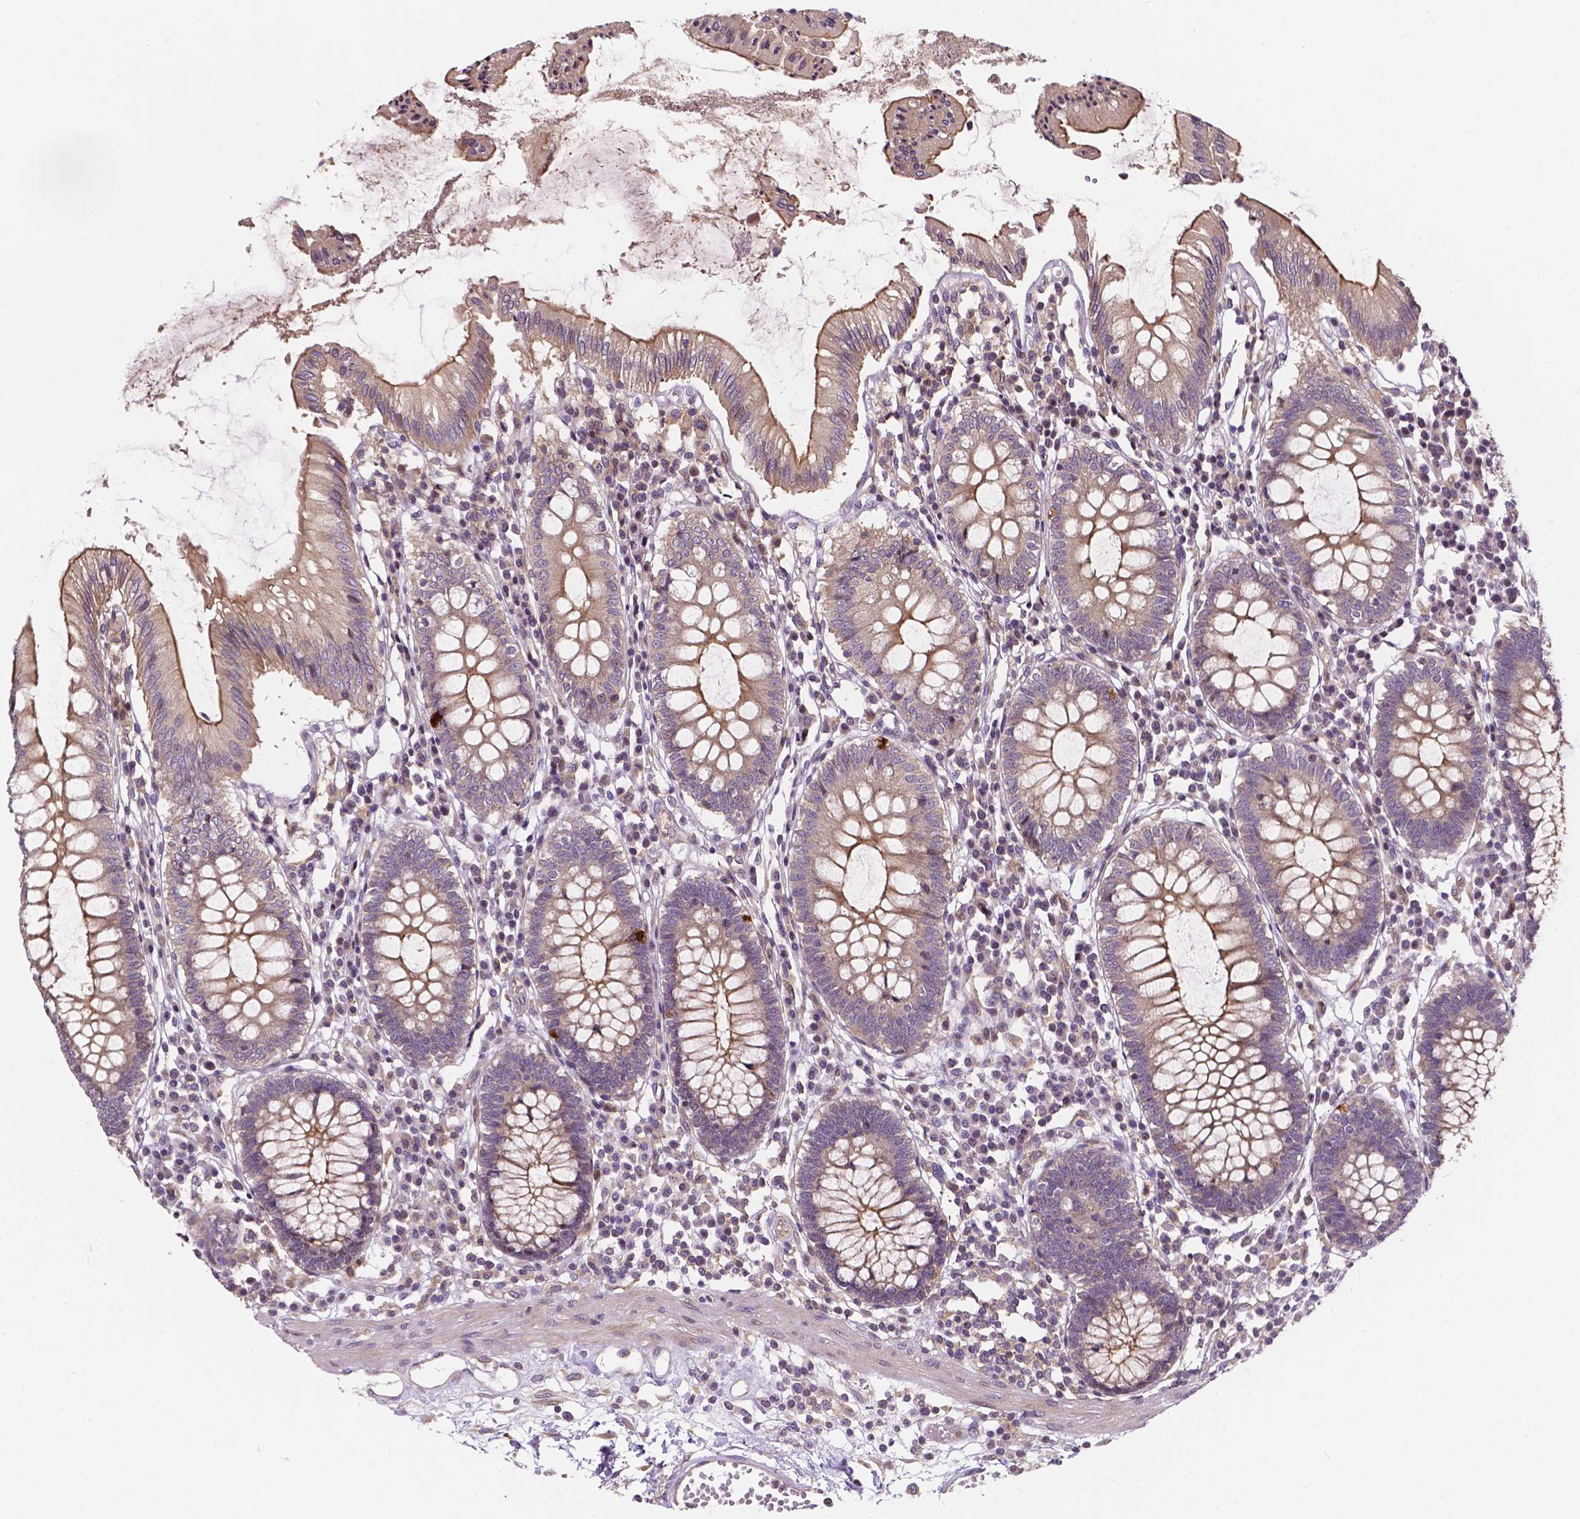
{"staining": {"intensity": "negative", "quantity": "none", "location": "none"}, "tissue": "colon", "cell_type": "Endothelial cells", "image_type": "normal", "snomed": [{"axis": "morphology", "description": "Normal tissue, NOS"}, {"axis": "morphology", "description": "Adenocarcinoma, NOS"}, {"axis": "topography", "description": "Colon"}], "caption": "An immunohistochemistry photomicrograph of unremarkable colon is shown. There is no staining in endothelial cells of colon. (Stains: DAB immunohistochemistry (IHC) with hematoxylin counter stain, Microscopy: brightfield microscopy at high magnification).", "gene": "INPP5E", "patient": {"sex": "male", "age": 83}}